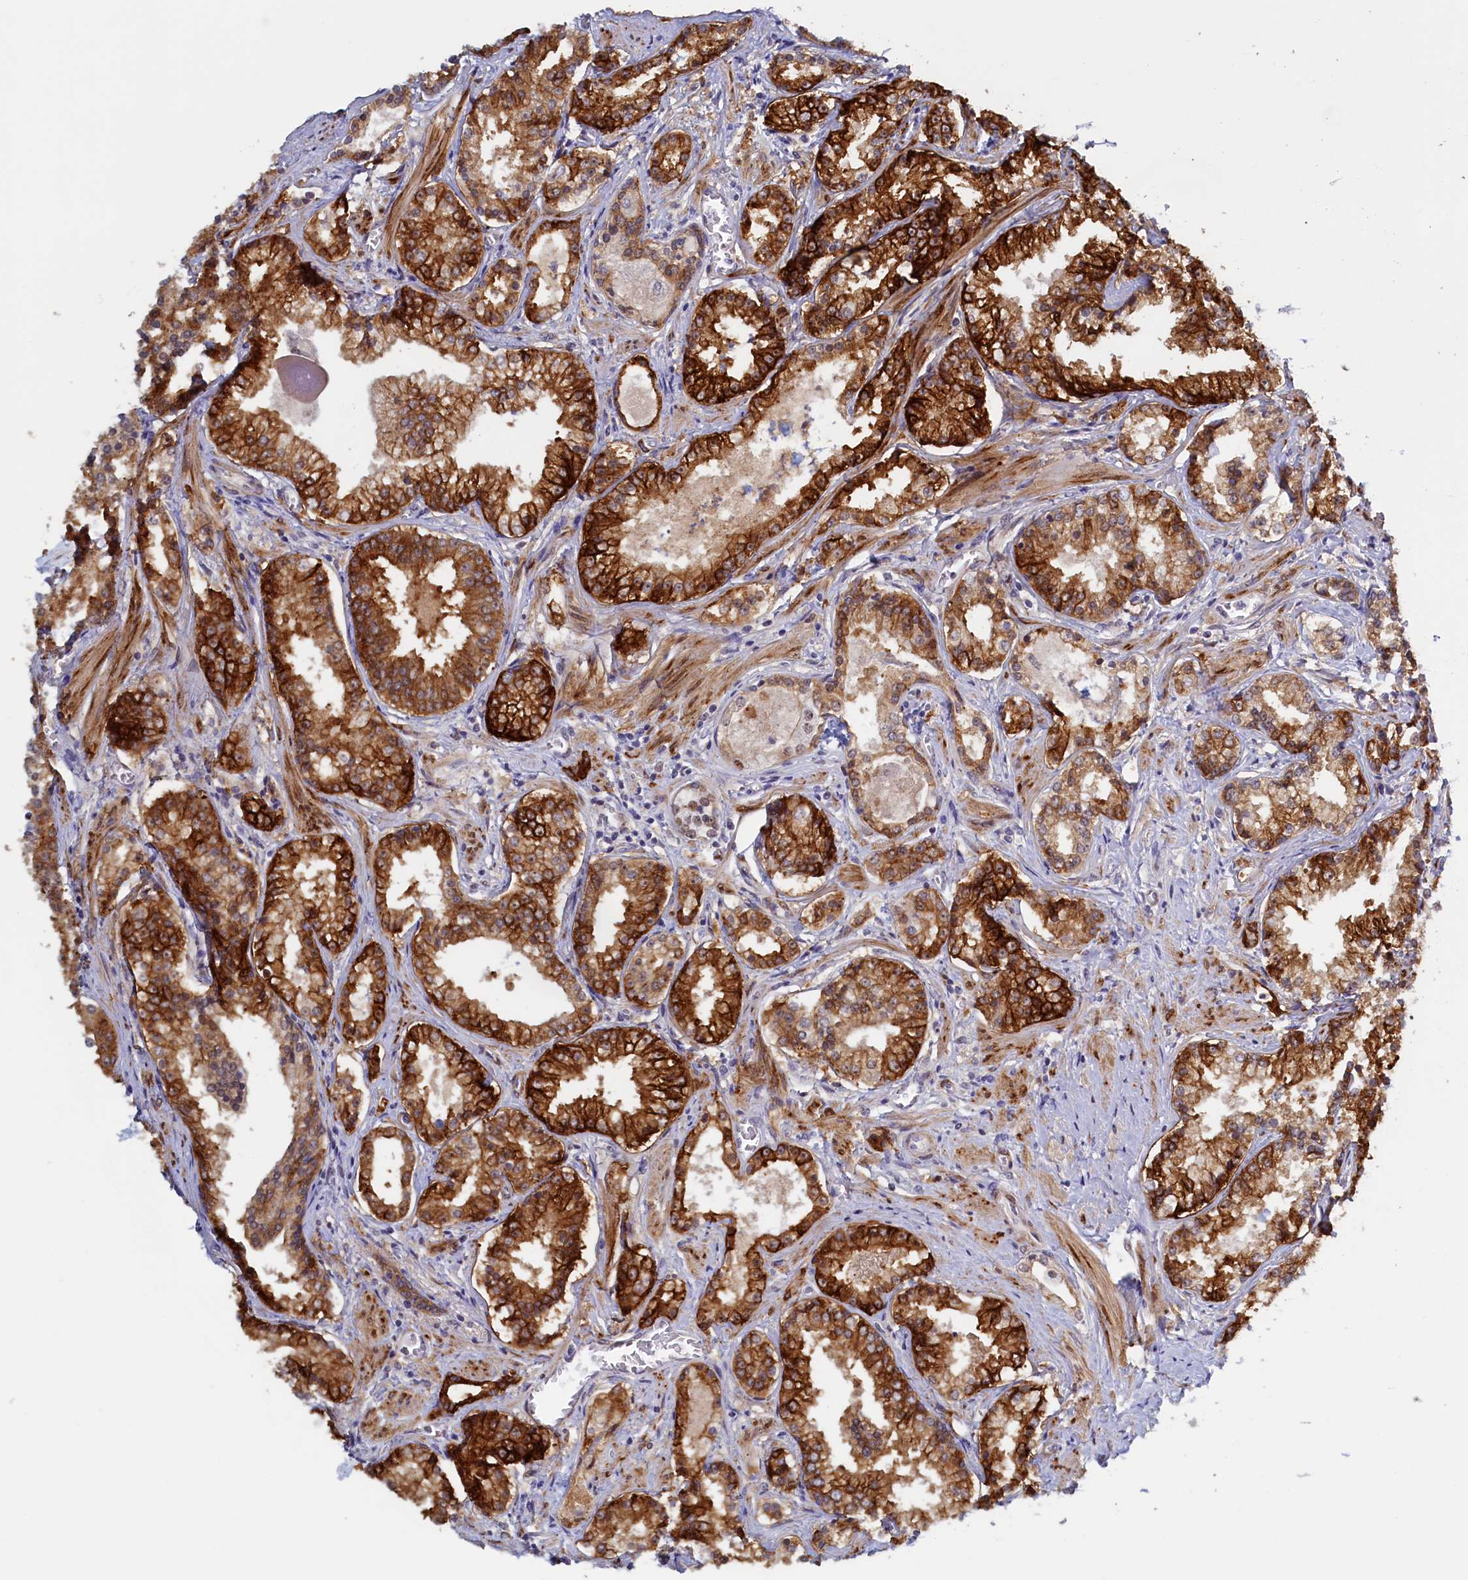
{"staining": {"intensity": "strong", "quantity": ">75%", "location": "cytoplasmic/membranous"}, "tissue": "prostate cancer", "cell_type": "Tumor cells", "image_type": "cancer", "snomed": [{"axis": "morphology", "description": "Adenocarcinoma, High grade"}, {"axis": "topography", "description": "Prostate"}], "caption": "Immunohistochemistry micrograph of human prostate cancer stained for a protein (brown), which demonstrates high levels of strong cytoplasmic/membranous staining in about >75% of tumor cells.", "gene": "PACSIN3", "patient": {"sex": "male", "age": 58}}